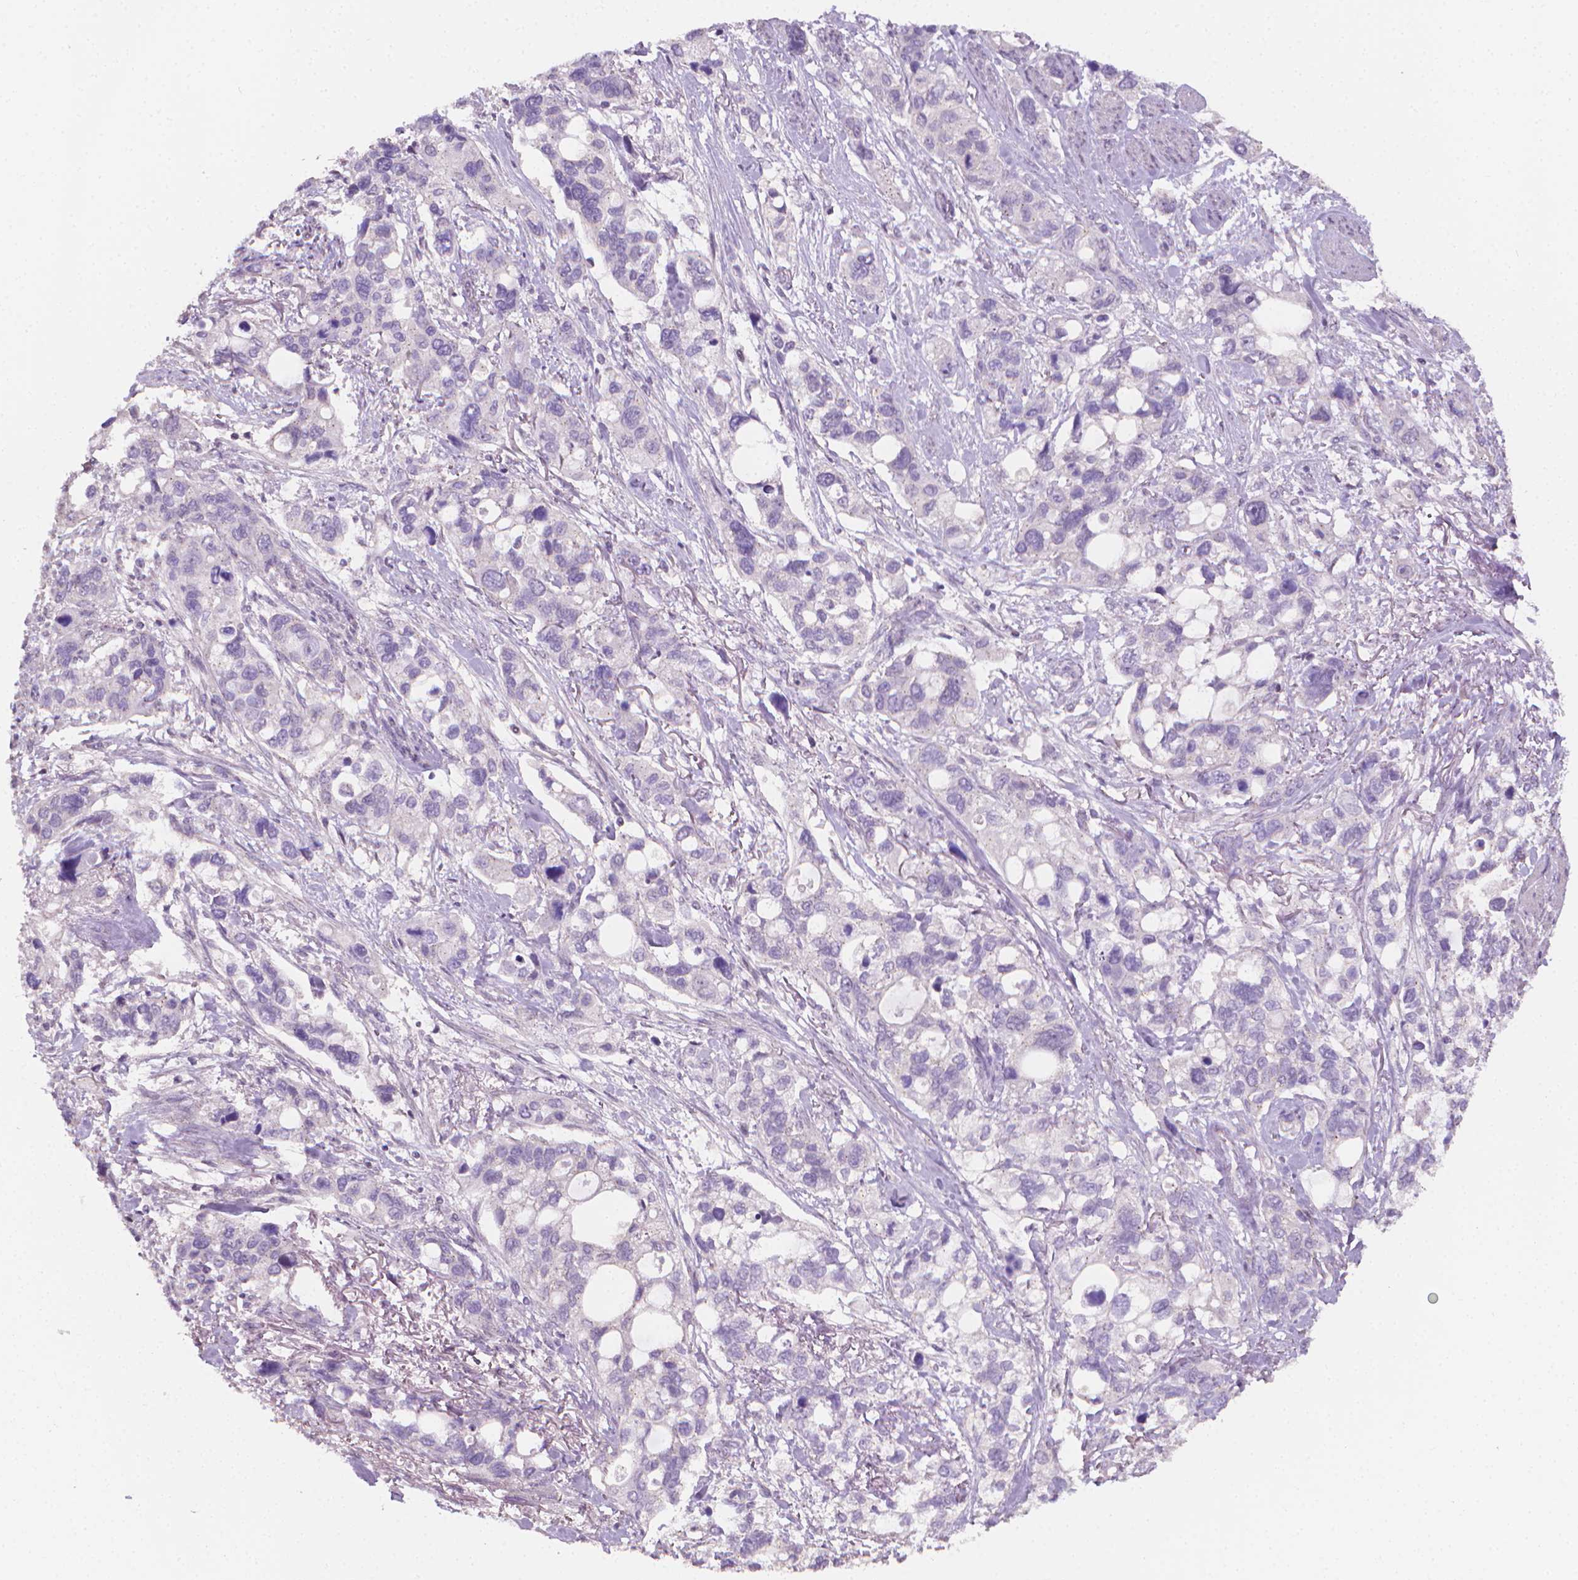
{"staining": {"intensity": "negative", "quantity": "none", "location": "none"}, "tissue": "stomach cancer", "cell_type": "Tumor cells", "image_type": "cancer", "snomed": [{"axis": "morphology", "description": "Adenocarcinoma, NOS"}, {"axis": "topography", "description": "Stomach, upper"}], "caption": "An IHC histopathology image of adenocarcinoma (stomach) is shown. There is no staining in tumor cells of adenocarcinoma (stomach). (DAB (3,3'-diaminobenzidine) IHC with hematoxylin counter stain).", "gene": "NCAN", "patient": {"sex": "female", "age": 81}}